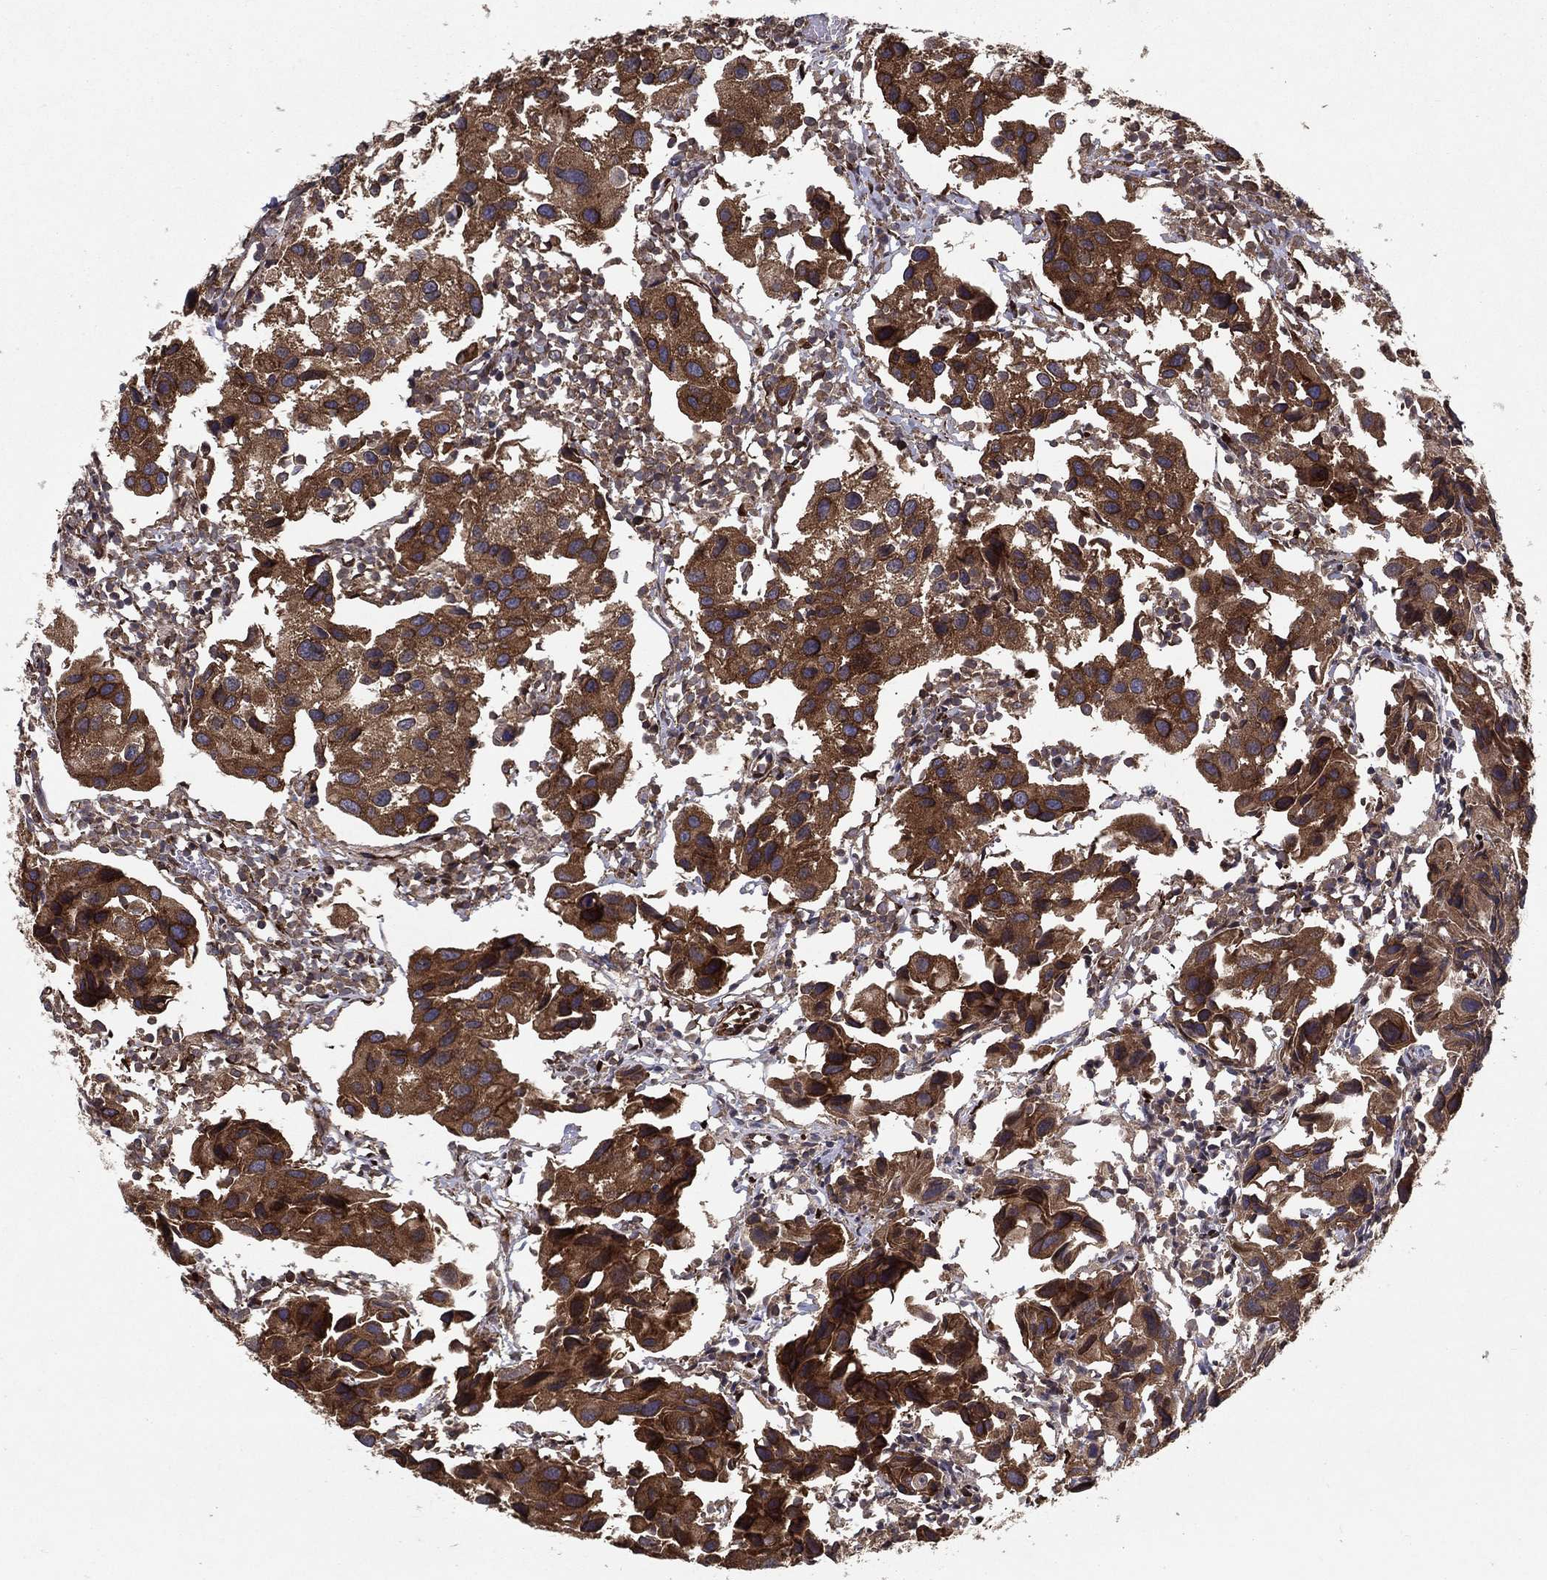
{"staining": {"intensity": "strong", "quantity": ">75%", "location": "cytoplasmic/membranous"}, "tissue": "urothelial cancer", "cell_type": "Tumor cells", "image_type": "cancer", "snomed": [{"axis": "morphology", "description": "Urothelial carcinoma, High grade"}, {"axis": "topography", "description": "Urinary bladder"}], "caption": "Urothelial cancer stained with a brown dye demonstrates strong cytoplasmic/membranous positive staining in about >75% of tumor cells.", "gene": "CERS2", "patient": {"sex": "male", "age": 79}}